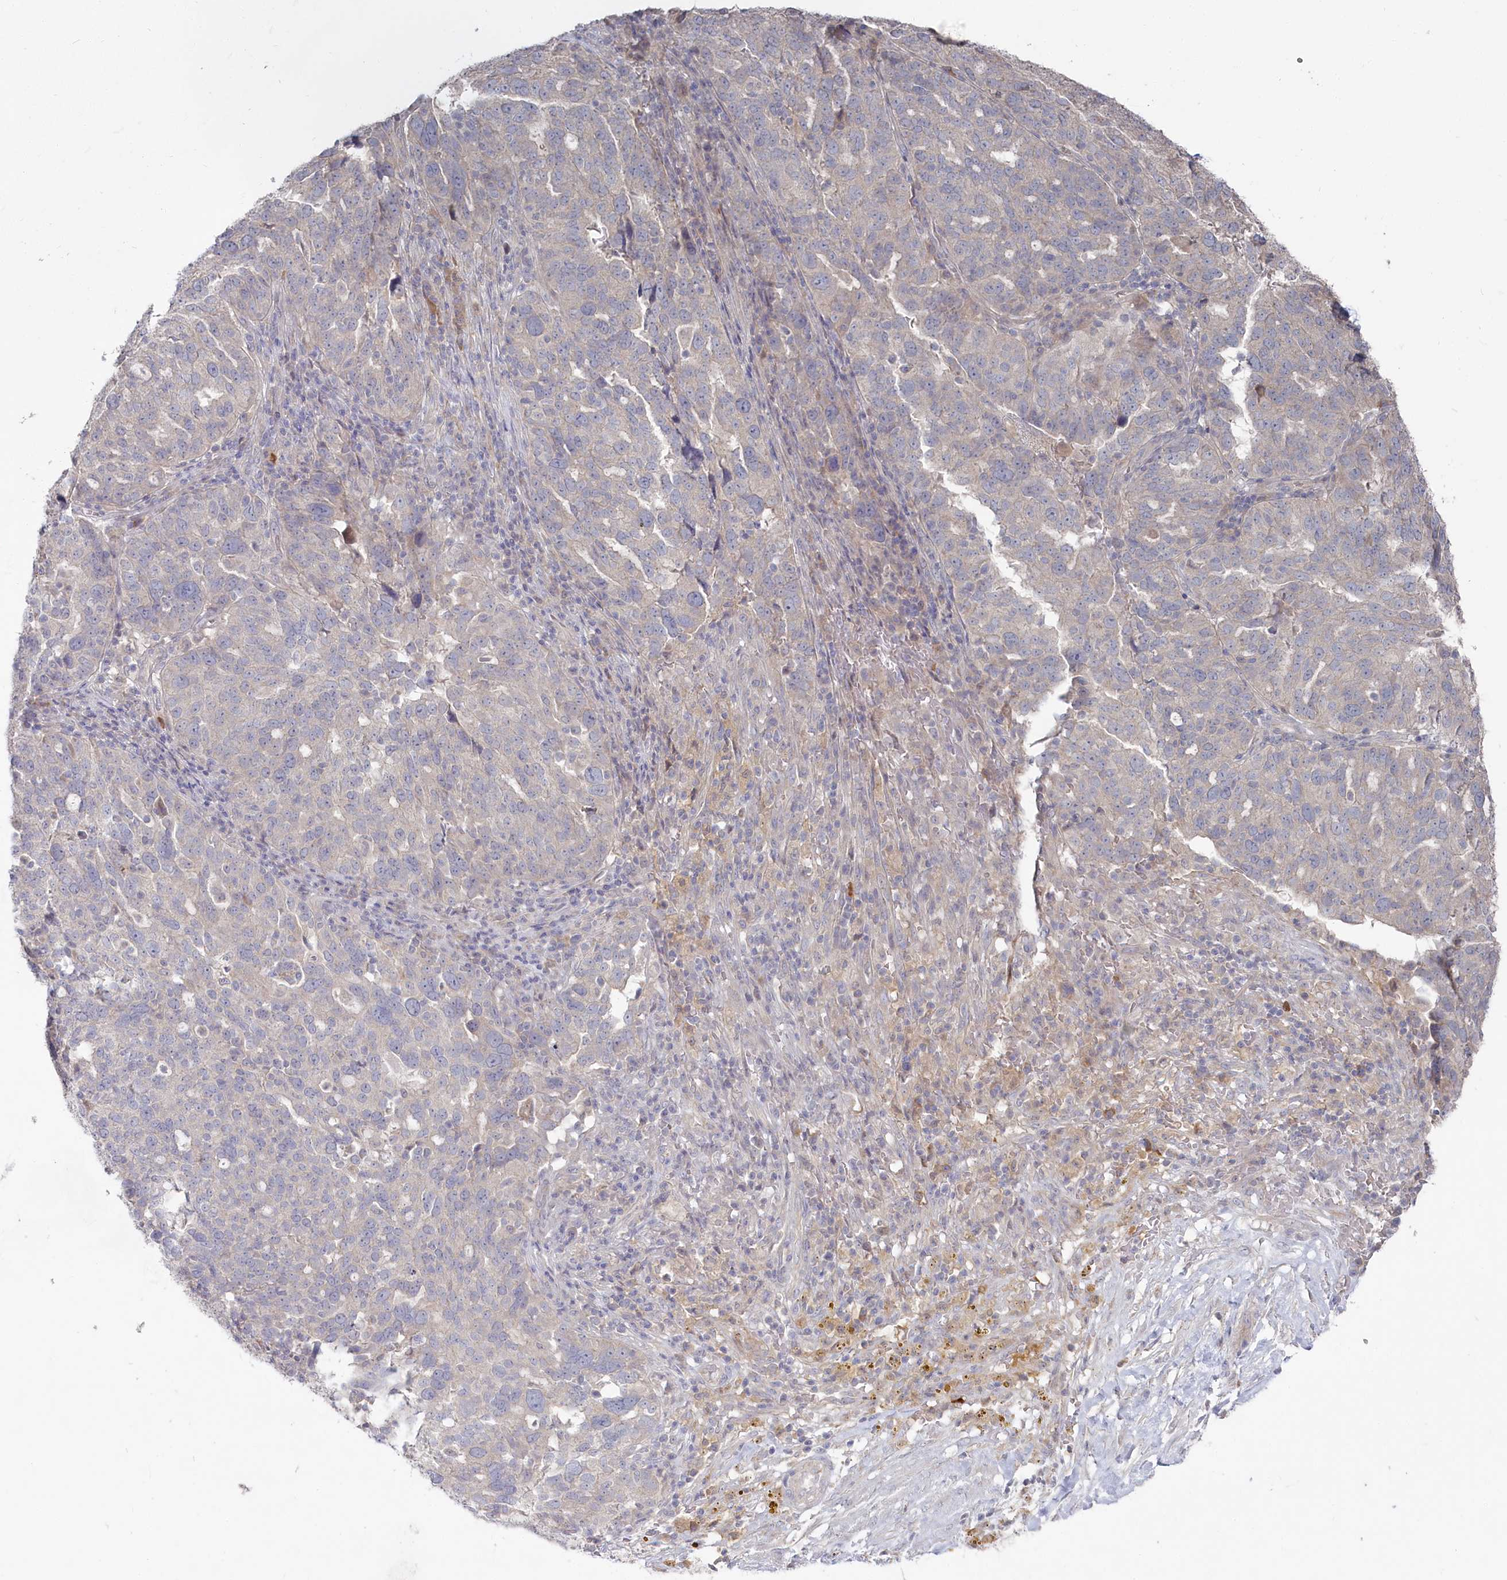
{"staining": {"intensity": "negative", "quantity": "none", "location": "none"}, "tissue": "ovarian cancer", "cell_type": "Tumor cells", "image_type": "cancer", "snomed": [{"axis": "morphology", "description": "Cystadenocarcinoma, serous, NOS"}, {"axis": "topography", "description": "Ovary"}], "caption": "IHC image of ovarian cancer (serous cystadenocarcinoma) stained for a protein (brown), which exhibits no expression in tumor cells. (Brightfield microscopy of DAB (3,3'-diaminobenzidine) IHC at high magnification).", "gene": "TGFBRAP1", "patient": {"sex": "female", "age": 59}}